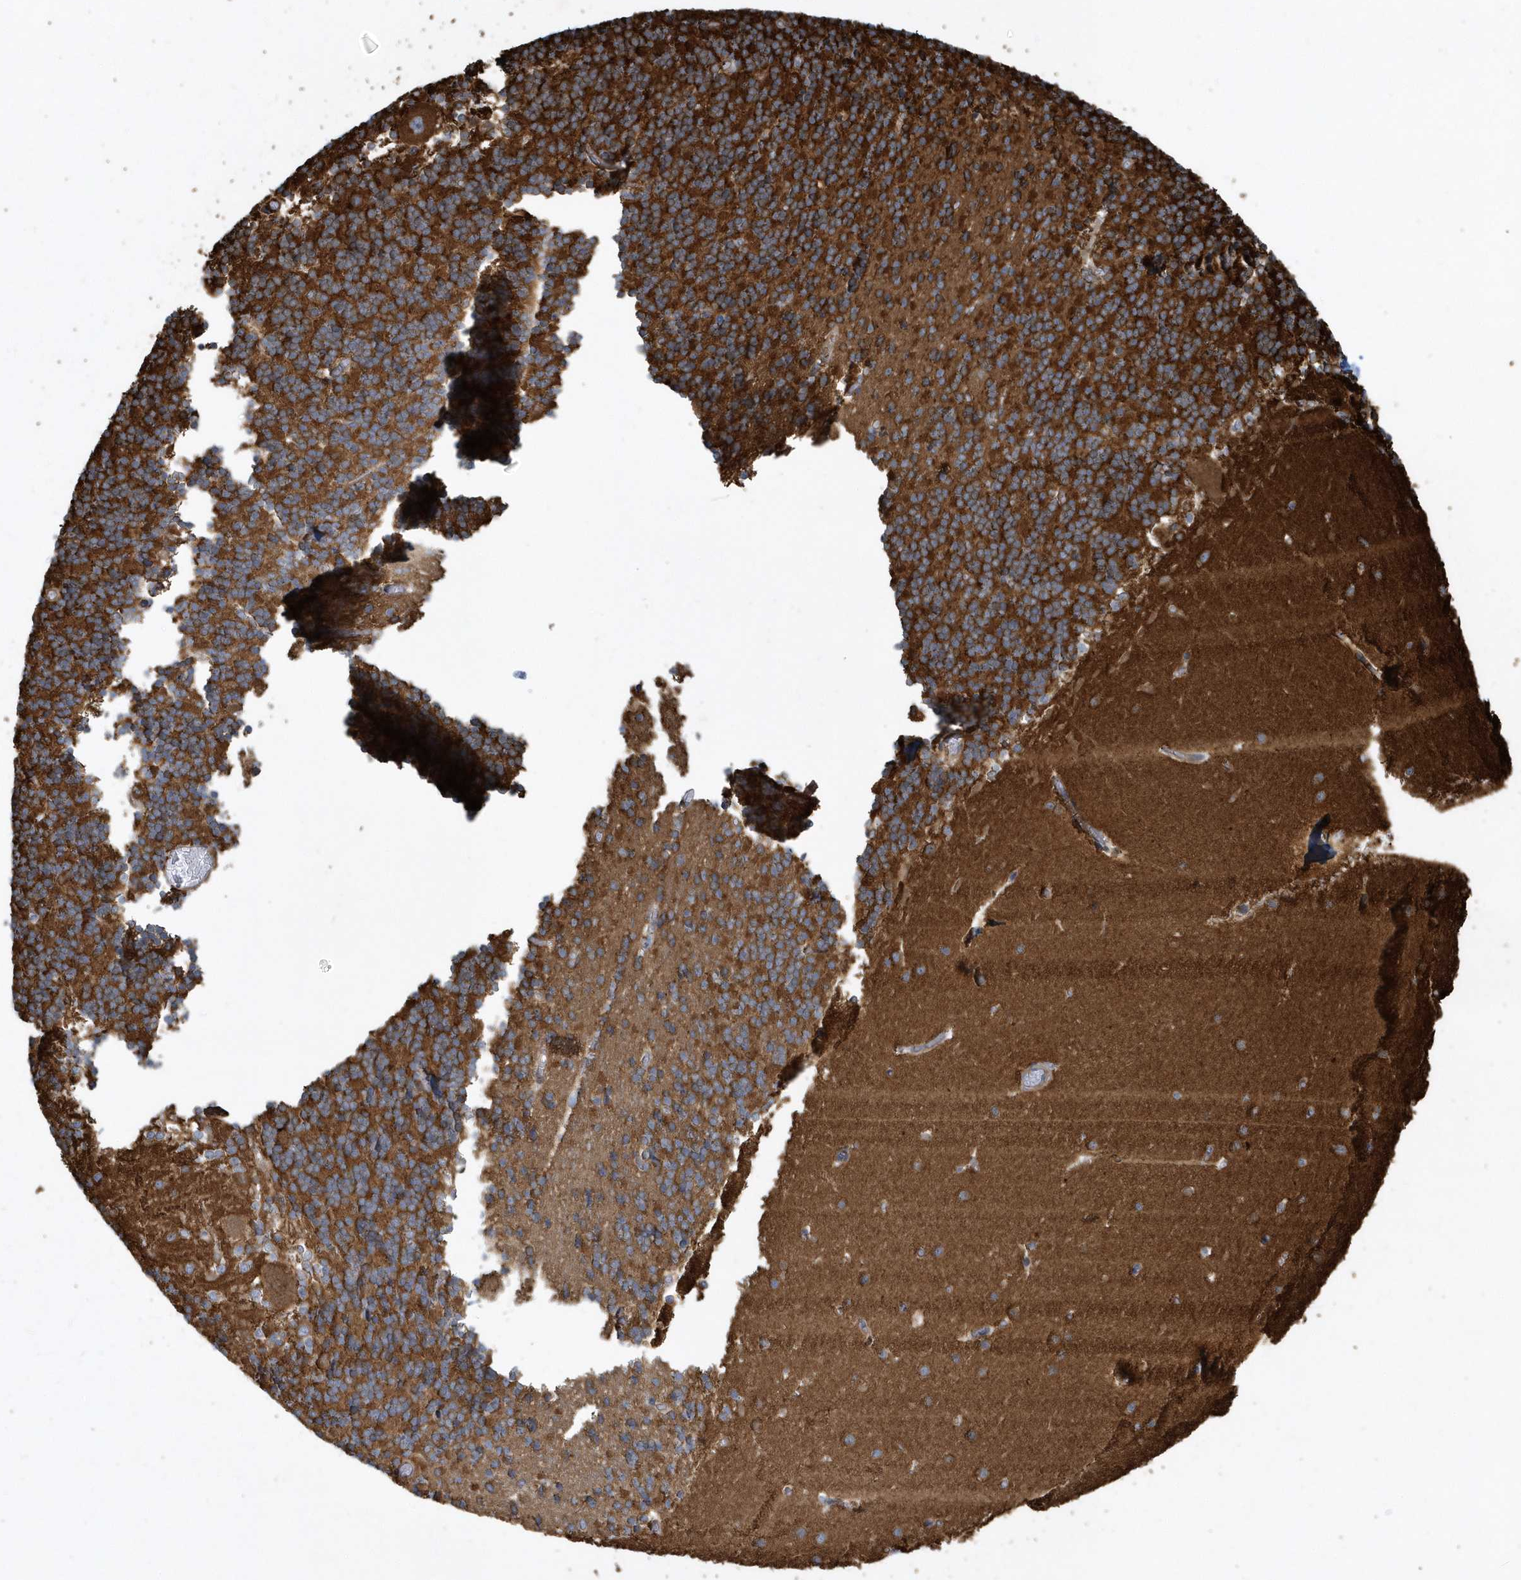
{"staining": {"intensity": "strong", "quantity": "25%-75%", "location": "cytoplasmic/membranous"}, "tissue": "cerebellum", "cell_type": "Cells in granular layer", "image_type": "normal", "snomed": [{"axis": "morphology", "description": "Normal tissue, NOS"}, {"axis": "topography", "description": "Cerebellum"}], "caption": "Immunohistochemistry micrograph of benign cerebellum stained for a protein (brown), which demonstrates high levels of strong cytoplasmic/membranous expression in about 25%-75% of cells in granular layer.", "gene": "TRAIP", "patient": {"sex": "male", "age": 37}}